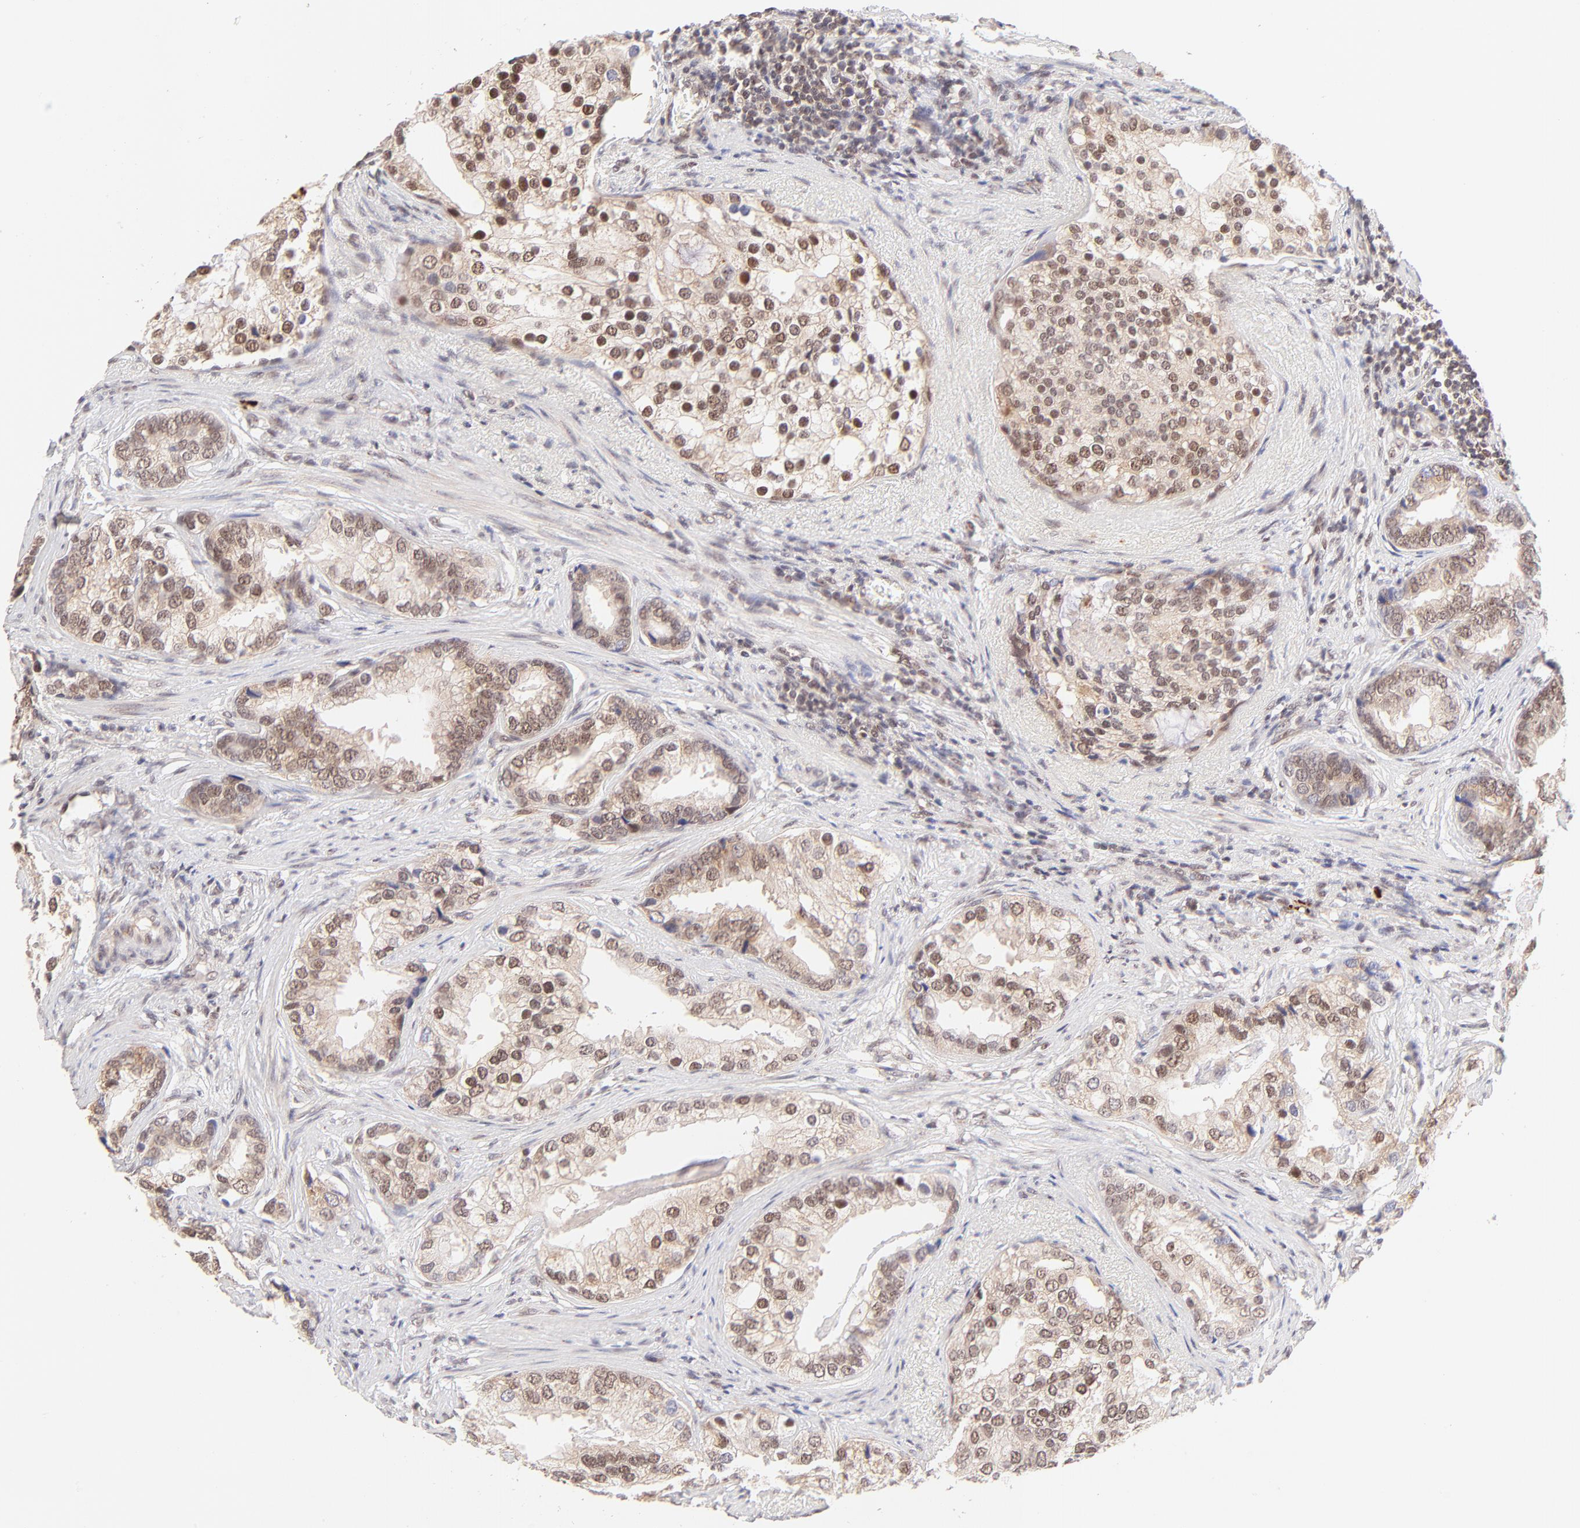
{"staining": {"intensity": "moderate", "quantity": ">75%", "location": "nuclear"}, "tissue": "prostate cancer", "cell_type": "Tumor cells", "image_type": "cancer", "snomed": [{"axis": "morphology", "description": "Adenocarcinoma, Low grade"}, {"axis": "topography", "description": "Prostate"}], "caption": "Tumor cells exhibit medium levels of moderate nuclear expression in approximately >75% of cells in human prostate low-grade adenocarcinoma.", "gene": "MED12", "patient": {"sex": "male", "age": 71}}